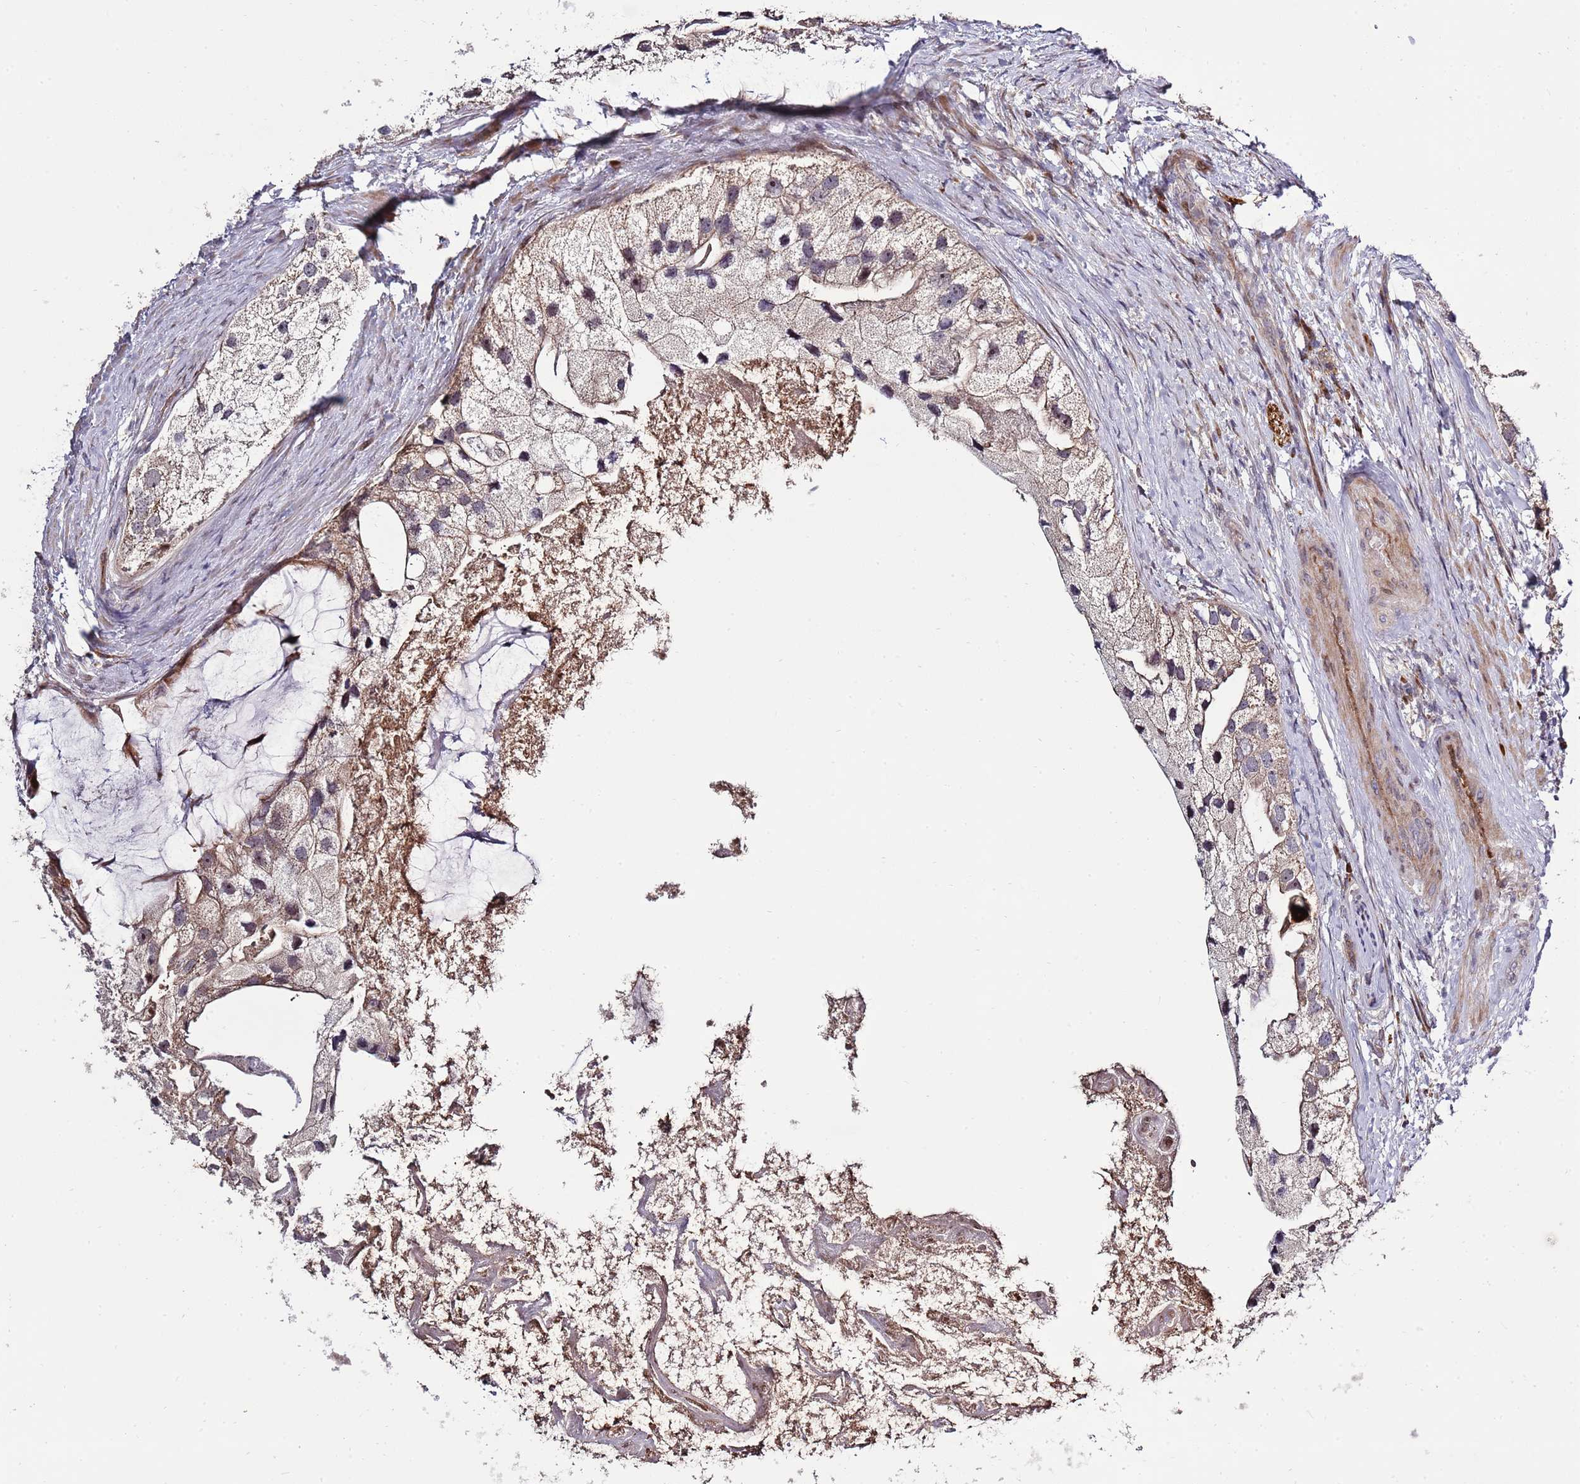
{"staining": {"intensity": "weak", "quantity": ">75%", "location": "cytoplasmic/membranous"}, "tissue": "prostate cancer", "cell_type": "Tumor cells", "image_type": "cancer", "snomed": [{"axis": "morphology", "description": "Adenocarcinoma, High grade"}, {"axis": "topography", "description": "Prostate"}], "caption": "DAB immunohistochemical staining of human prostate cancer (high-grade adenocarcinoma) exhibits weak cytoplasmic/membranous protein positivity in about >75% of tumor cells.", "gene": "SYNDIG1L", "patient": {"sex": "male", "age": 62}}